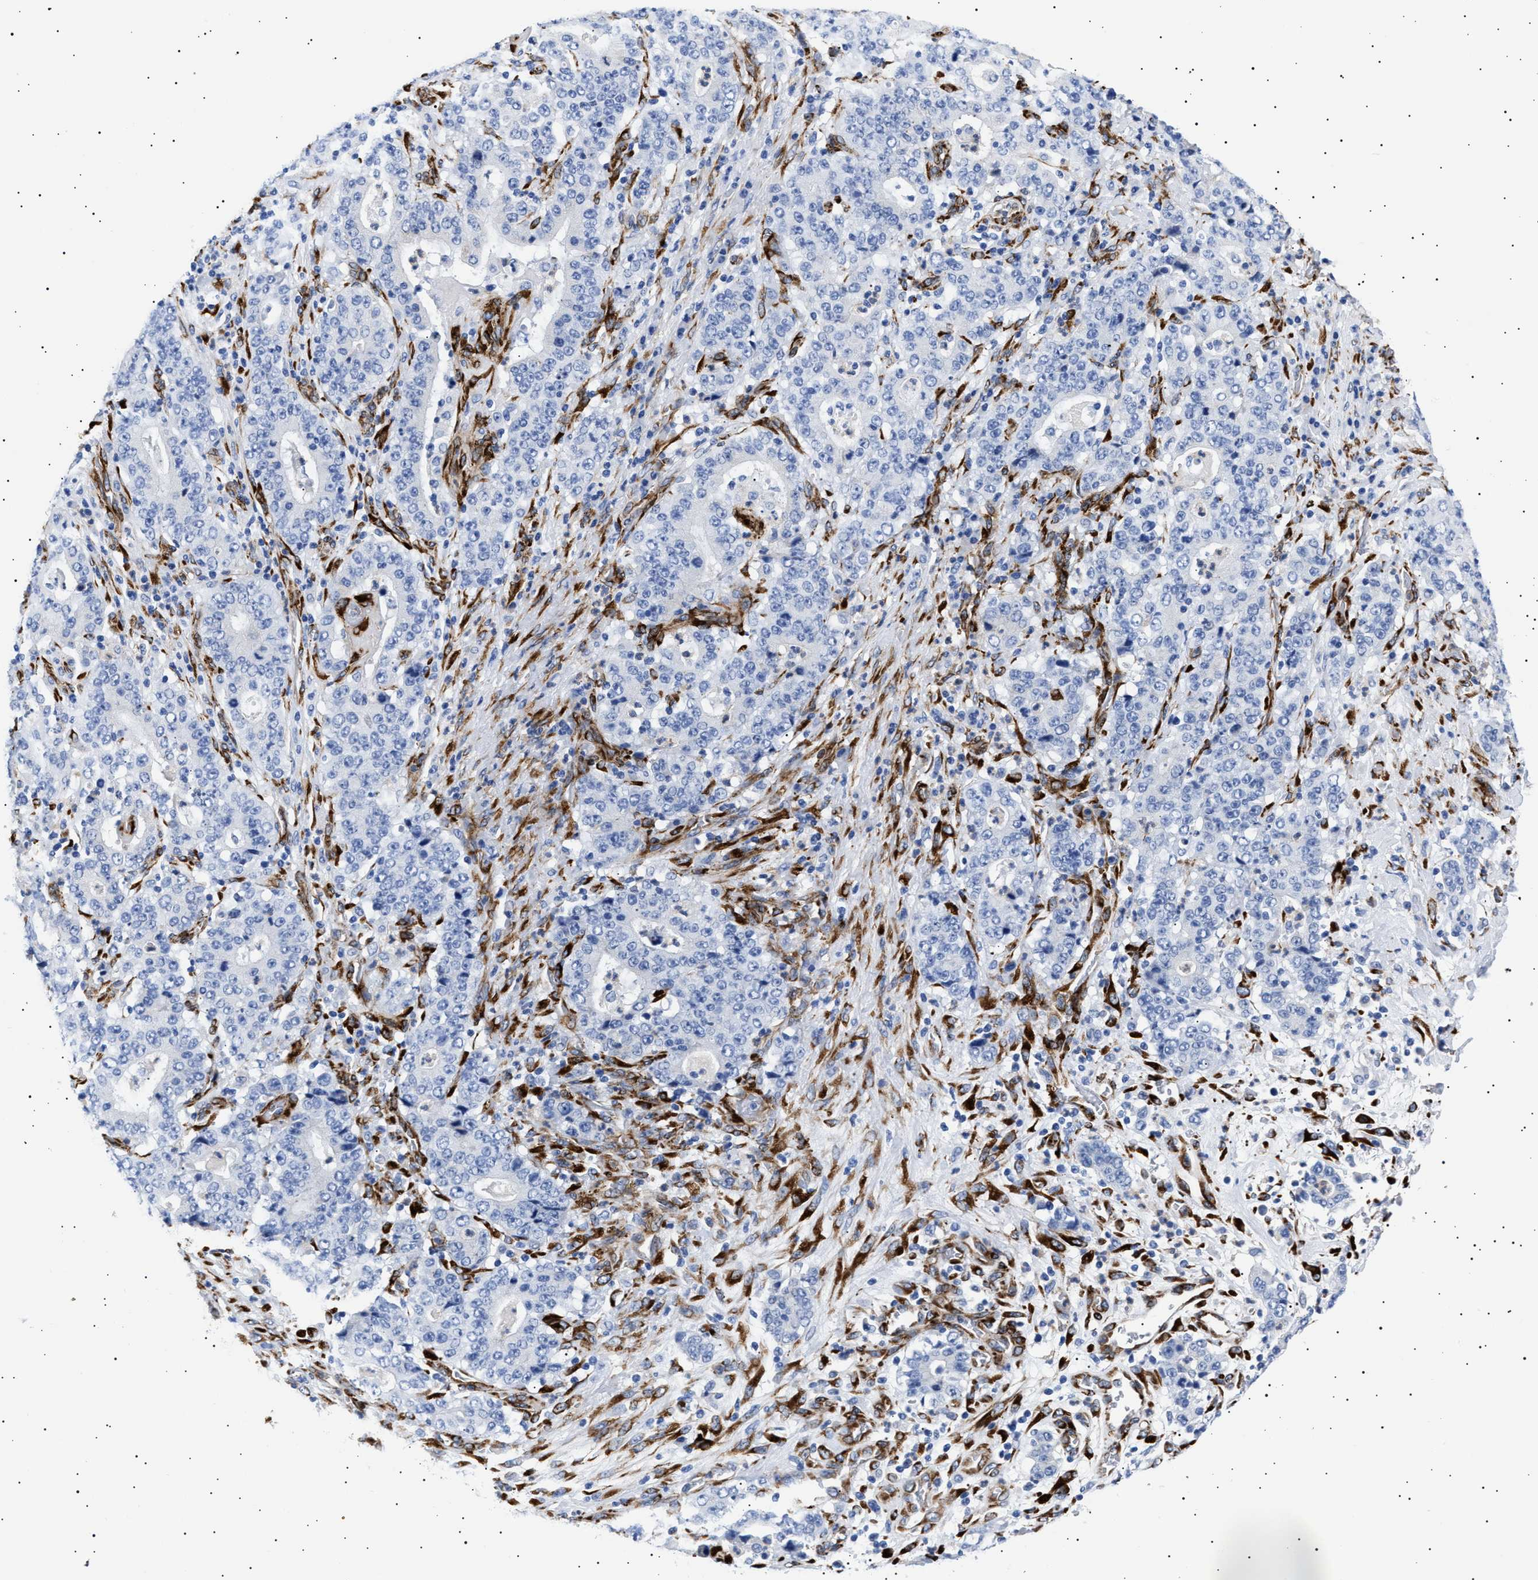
{"staining": {"intensity": "negative", "quantity": "none", "location": "none"}, "tissue": "stomach cancer", "cell_type": "Tumor cells", "image_type": "cancer", "snomed": [{"axis": "morphology", "description": "Normal tissue, NOS"}, {"axis": "morphology", "description": "Adenocarcinoma, NOS"}, {"axis": "topography", "description": "Stomach, upper"}, {"axis": "topography", "description": "Stomach"}], "caption": "An immunohistochemistry (IHC) micrograph of stomach cancer is shown. There is no staining in tumor cells of stomach cancer. (DAB IHC with hematoxylin counter stain).", "gene": "HEMGN", "patient": {"sex": "male", "age": 59}}